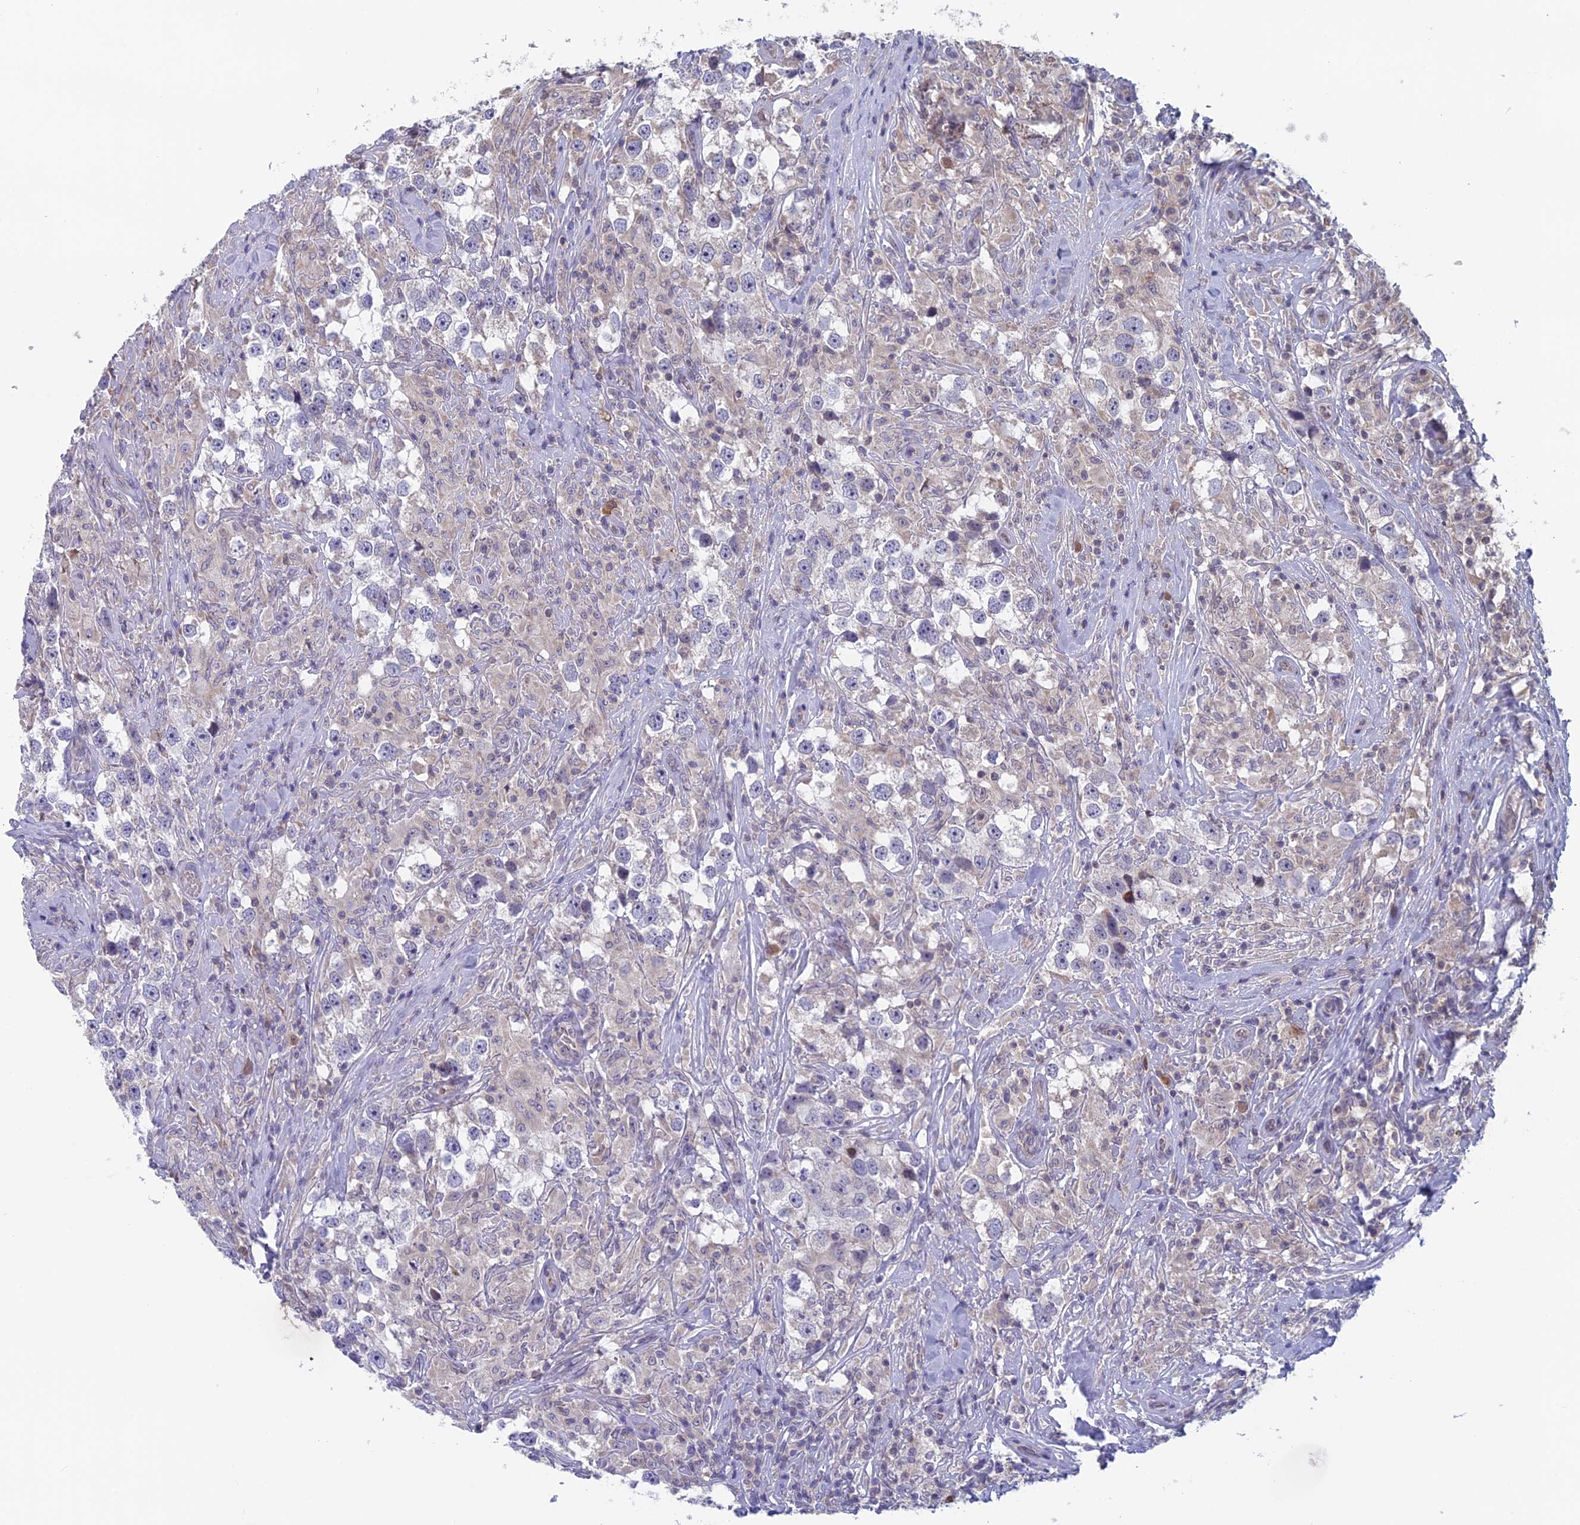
{"staining": {"intensity": "negative", "quantity": "none", "location": "none"}, "tissue": "testis cancer", "cell_type": "Tumor cells", "image_type": "cancer", "snomed": [{"axis": "morphology", "description": "Seminoma, NOS"}, {"axis": "topography", "description": "Testis"}], "caption": "IHC micrograph of testis cancer (seminoma) stained for a protein (brown), which demonstrates no expression in tumor cells. Nuclei are stained in blue.", "gene": "MRI1", "patient": {"sex": "male", "age": 46}}